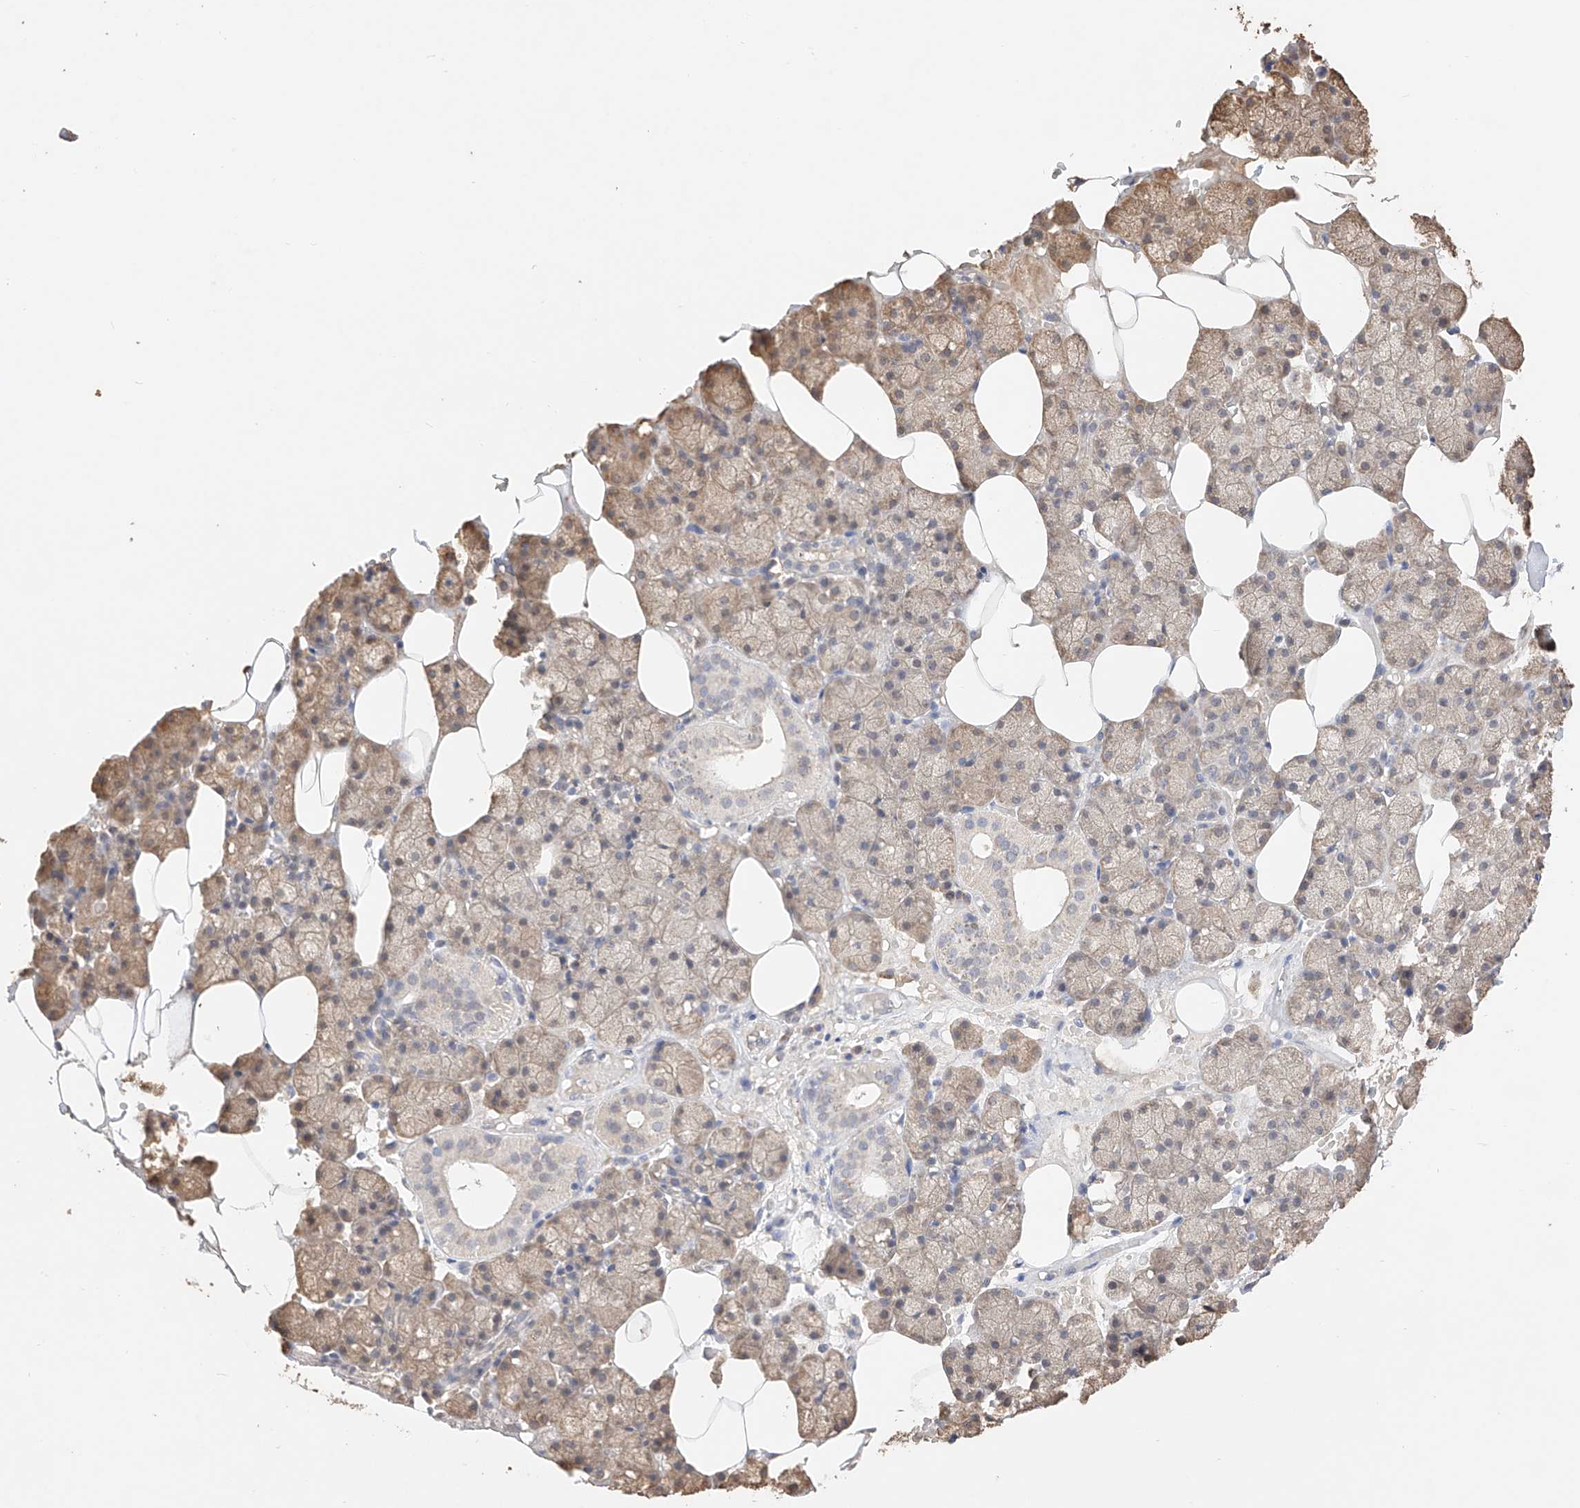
{"staining": {"intensity": "moderate", "quantity": "25%-75%", "location": "cytoplasmic/membranous"}, "tissue": "salivary gland", "cell_type": "Glandular cells", "image_type": "normal", "snomed": [{"axis": "morphology", "description": "Normal tissue, NOS"}, {"axis": "topography", "description": "Salivary gland"}], "caption": "Human salivary gland stained with a brown dye exhibits moderate cytoplasmic/membranous positive positivity in about 25%-75% of glandular cells.", "gene": "IL22RA2", "patient": {"sex": "male", "age": 62}}